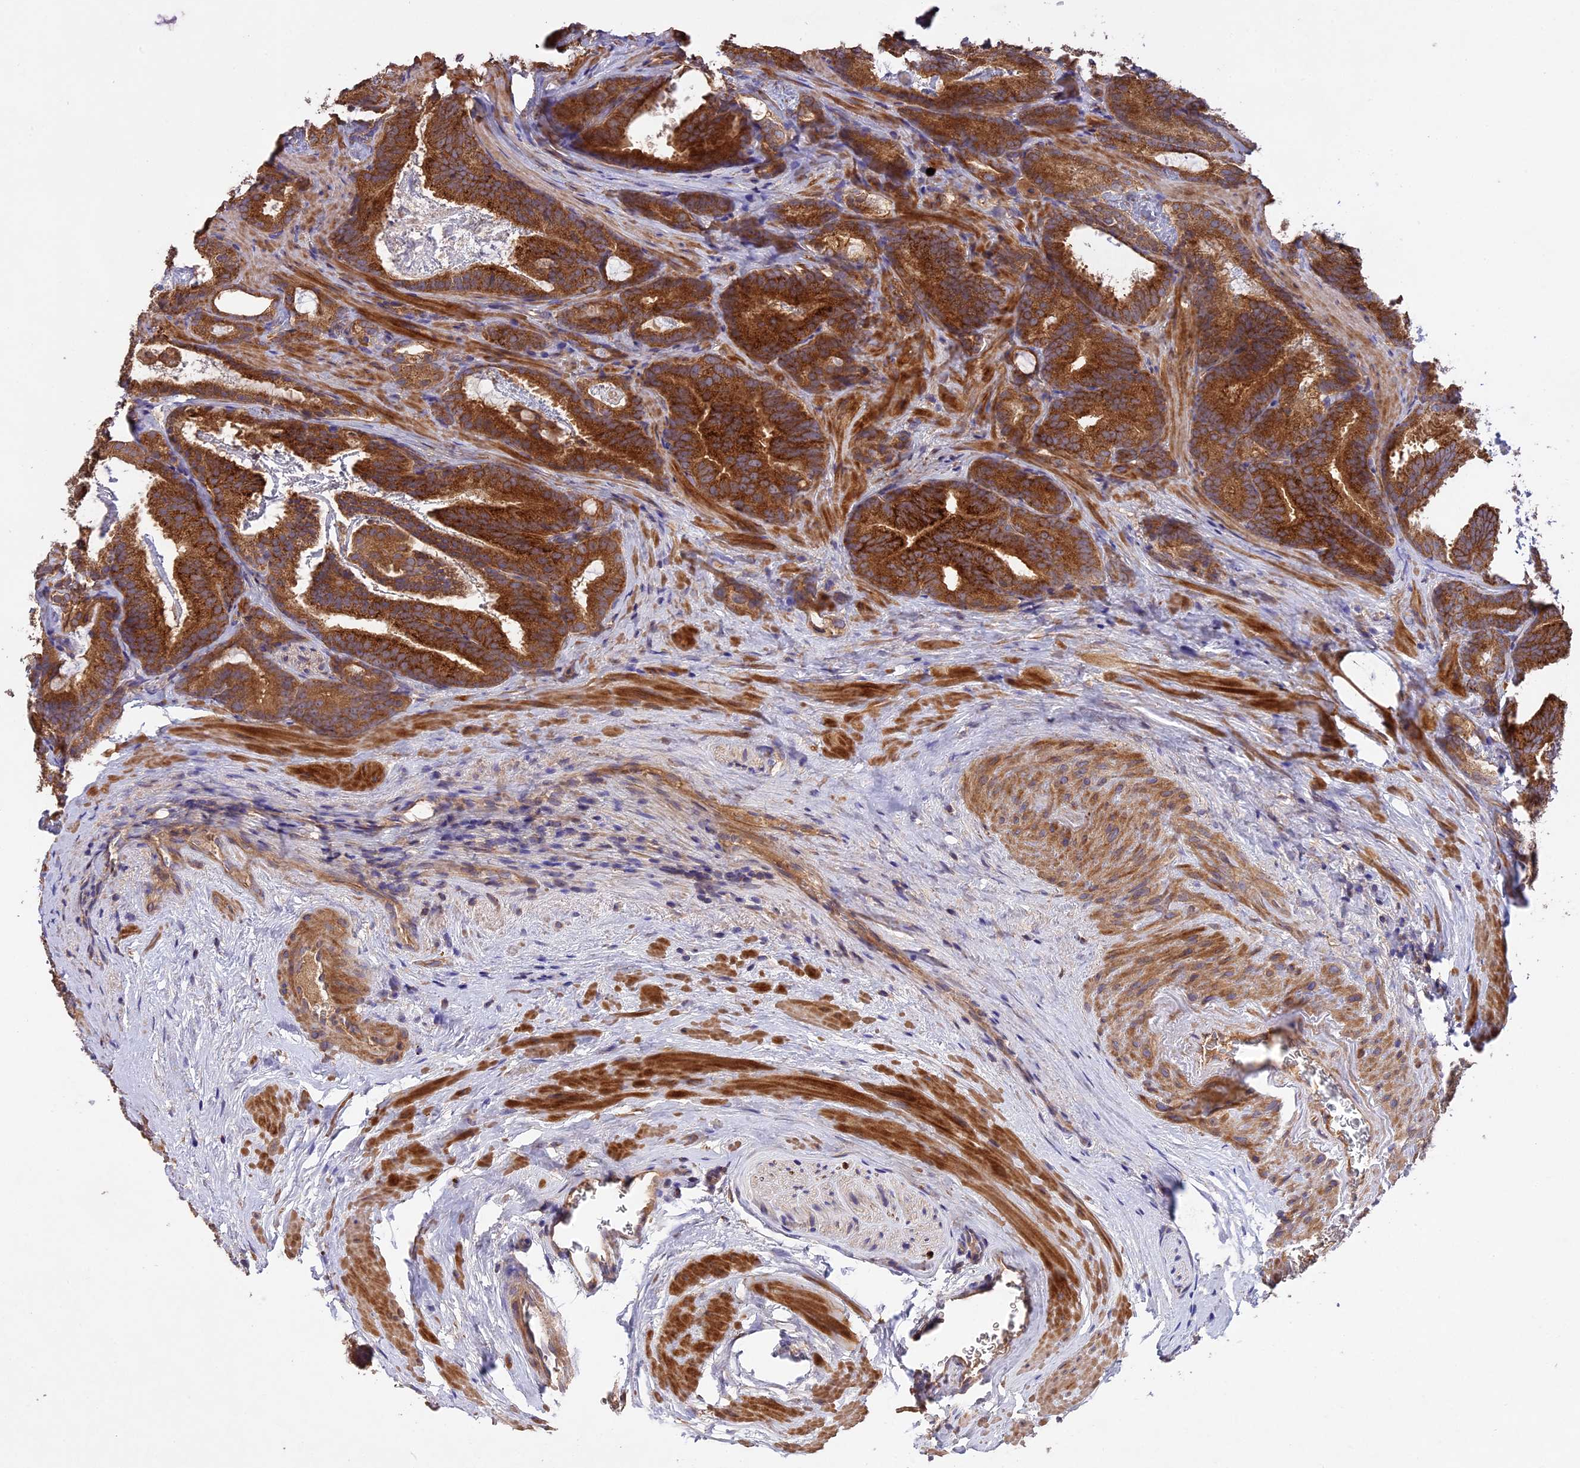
{"staining": {"intensity": "strong", "quantity": ">75%", "location": "cytoplasmic/membranous"}, "tissue": "prostate cancer", "cell_type": "Tumor cells", "image_type": "cancer", "snomed": [{"axis": "morphology", "description": "Adenocarcinoma, Low grade"}, {"axis": "topography", "description": "Prostate"}], "caption": "Immunohistochemical staining of prostate cancer (low-grade adenocarcinoma) displays high levels of strong cytoplasmic/membranous staining in approximately >75% of tumor cells. (DAB IHC with brightfield microscopy, high magnification).", "gene": "NUDT8", "patient": {"sex": "male", "age": 60}}